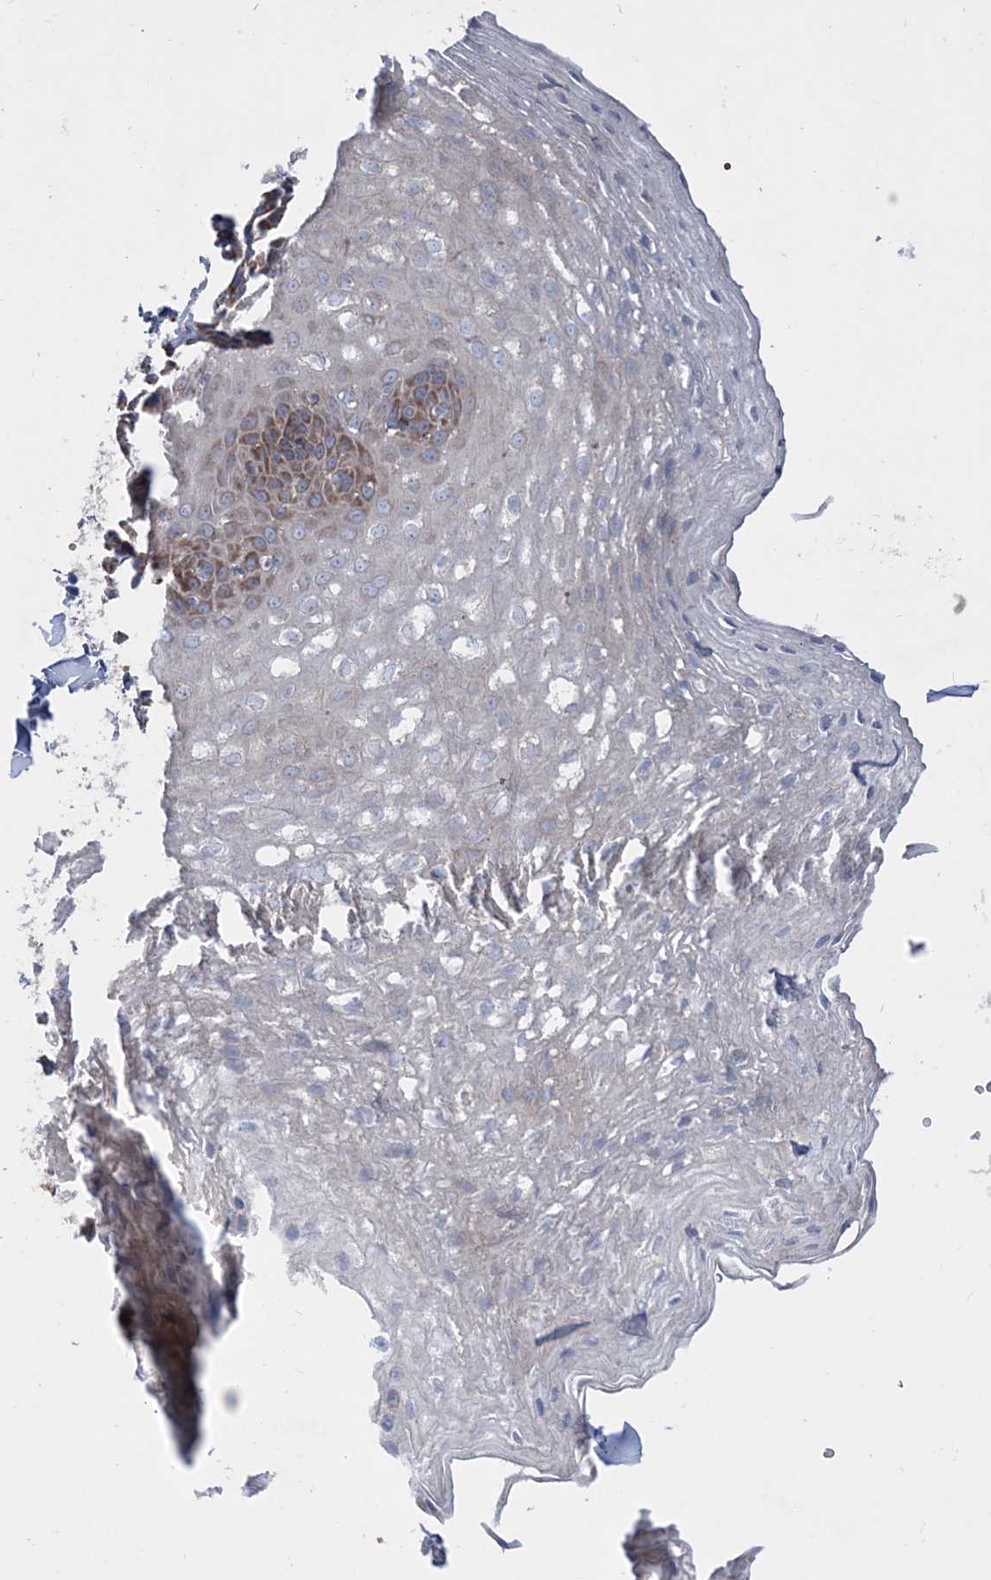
{"staining": {"intensity": "moderate", "quantity": "<25%", "location": "cytoplasmic/membranous"}, "tissue": "esophagus", "cell_type": "Squamous epithelial cells", "image_type": "normal", "snomed": [{"axis": "morphology", "description": "Normal tissue, NOS"}, {"axis": "topography", "description": "Esophagus"}], "caption": "A histopathology image of human esophagus stained for a protein displays moderate cytoplasmic/membranous brown staining in squamous epithelial cells.", "gene": "NGLY1", "patient": {"sex": "female", "age": 66}}